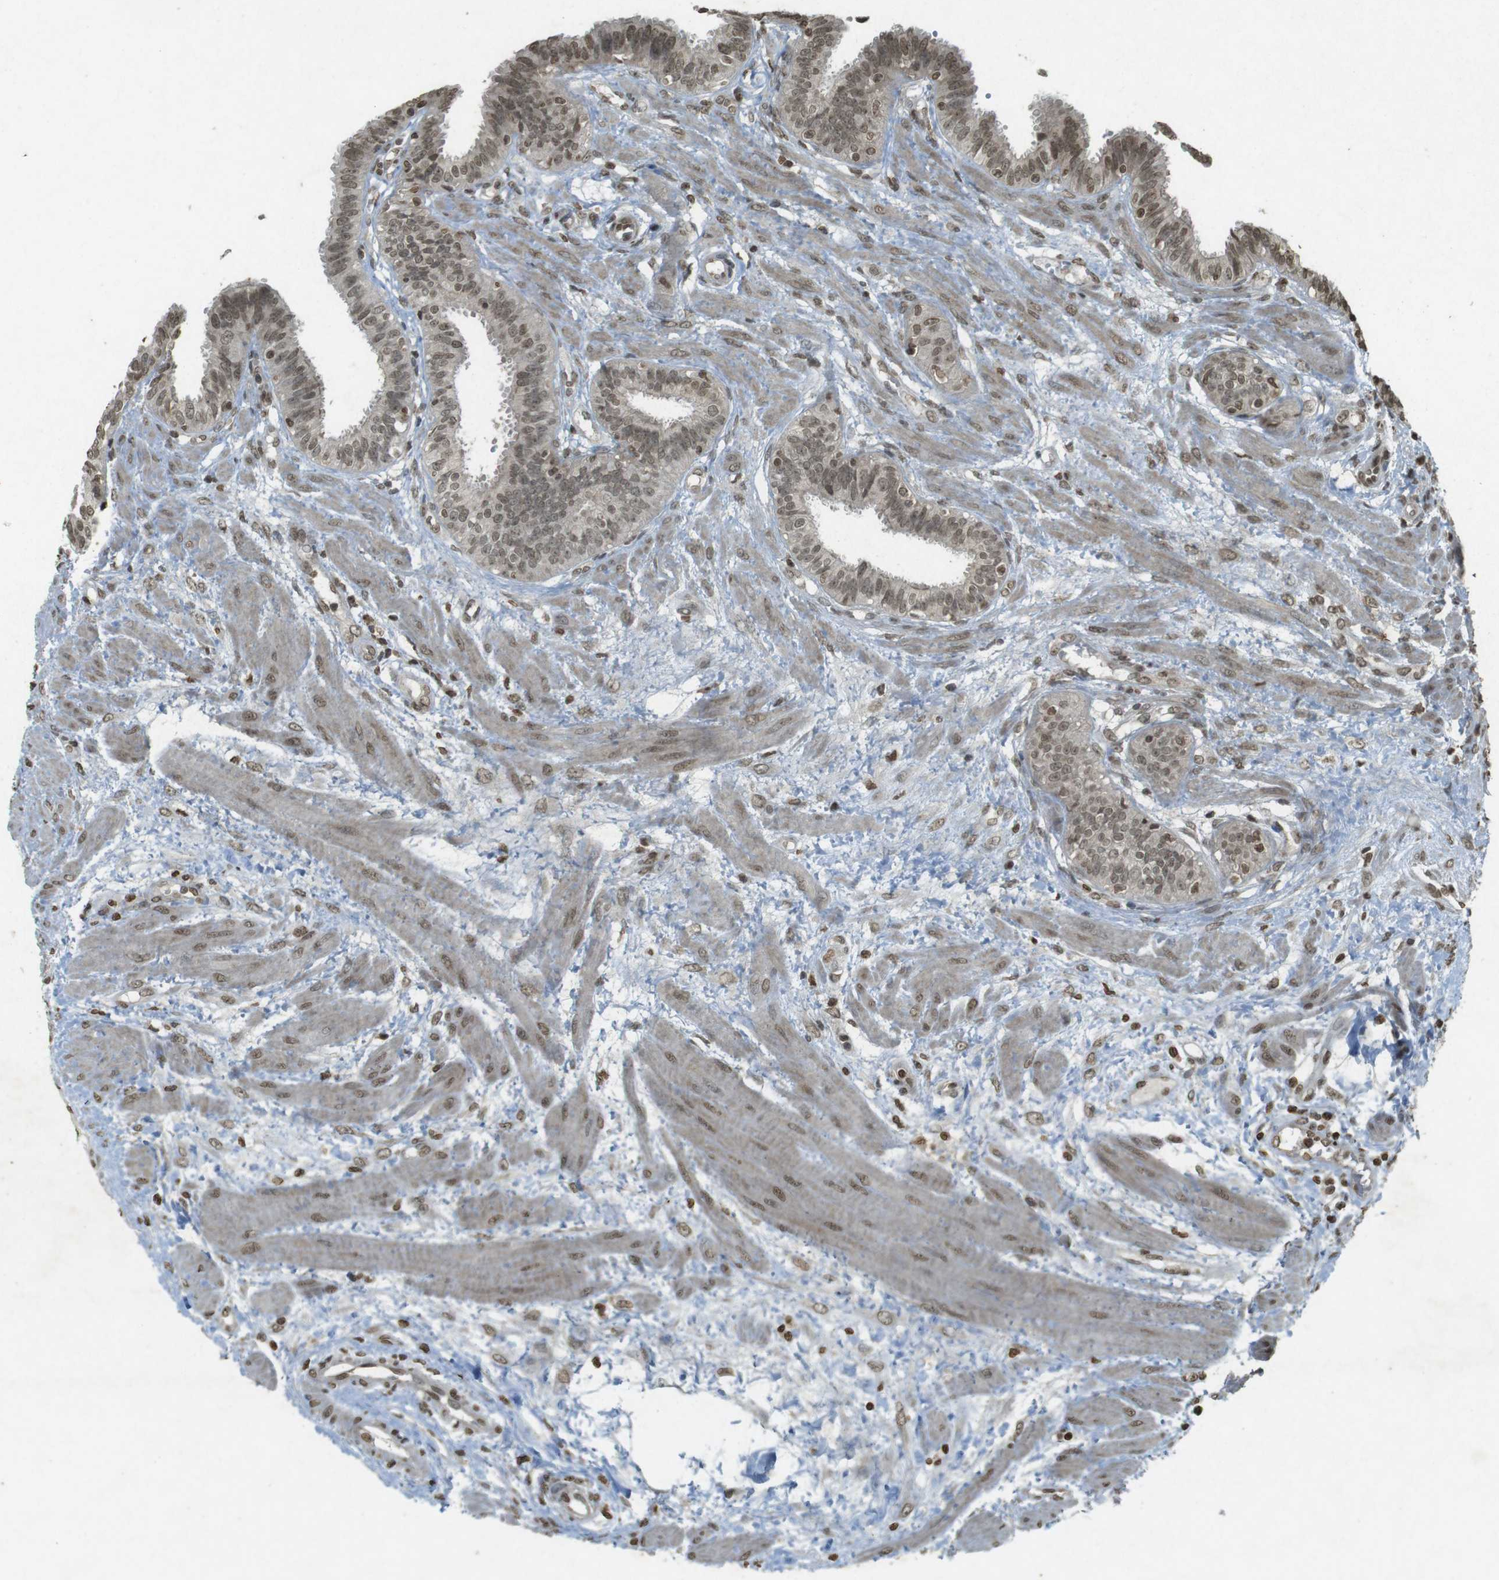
{"staining": {"intensity": "moderate", "quantity": ">75%", "location": "nuclear"}, "tissue": "fallopian tube", "cell_type": "Glandular cells", "image_type": "normal", "snomed": [{"axis": "morphology", "description": "Normal tissue, NOS"}, {"axis": "topography", "description": "Fallopian tube"}], "caption": "High-power microscopy captured an immunohistochemistry histopathology image of benign fallopian tube, revealing moderate nuclear expression in about >75% of glandular cells.", "gene": "ORC4", "patient": {"sex": "female", "age": 32}}